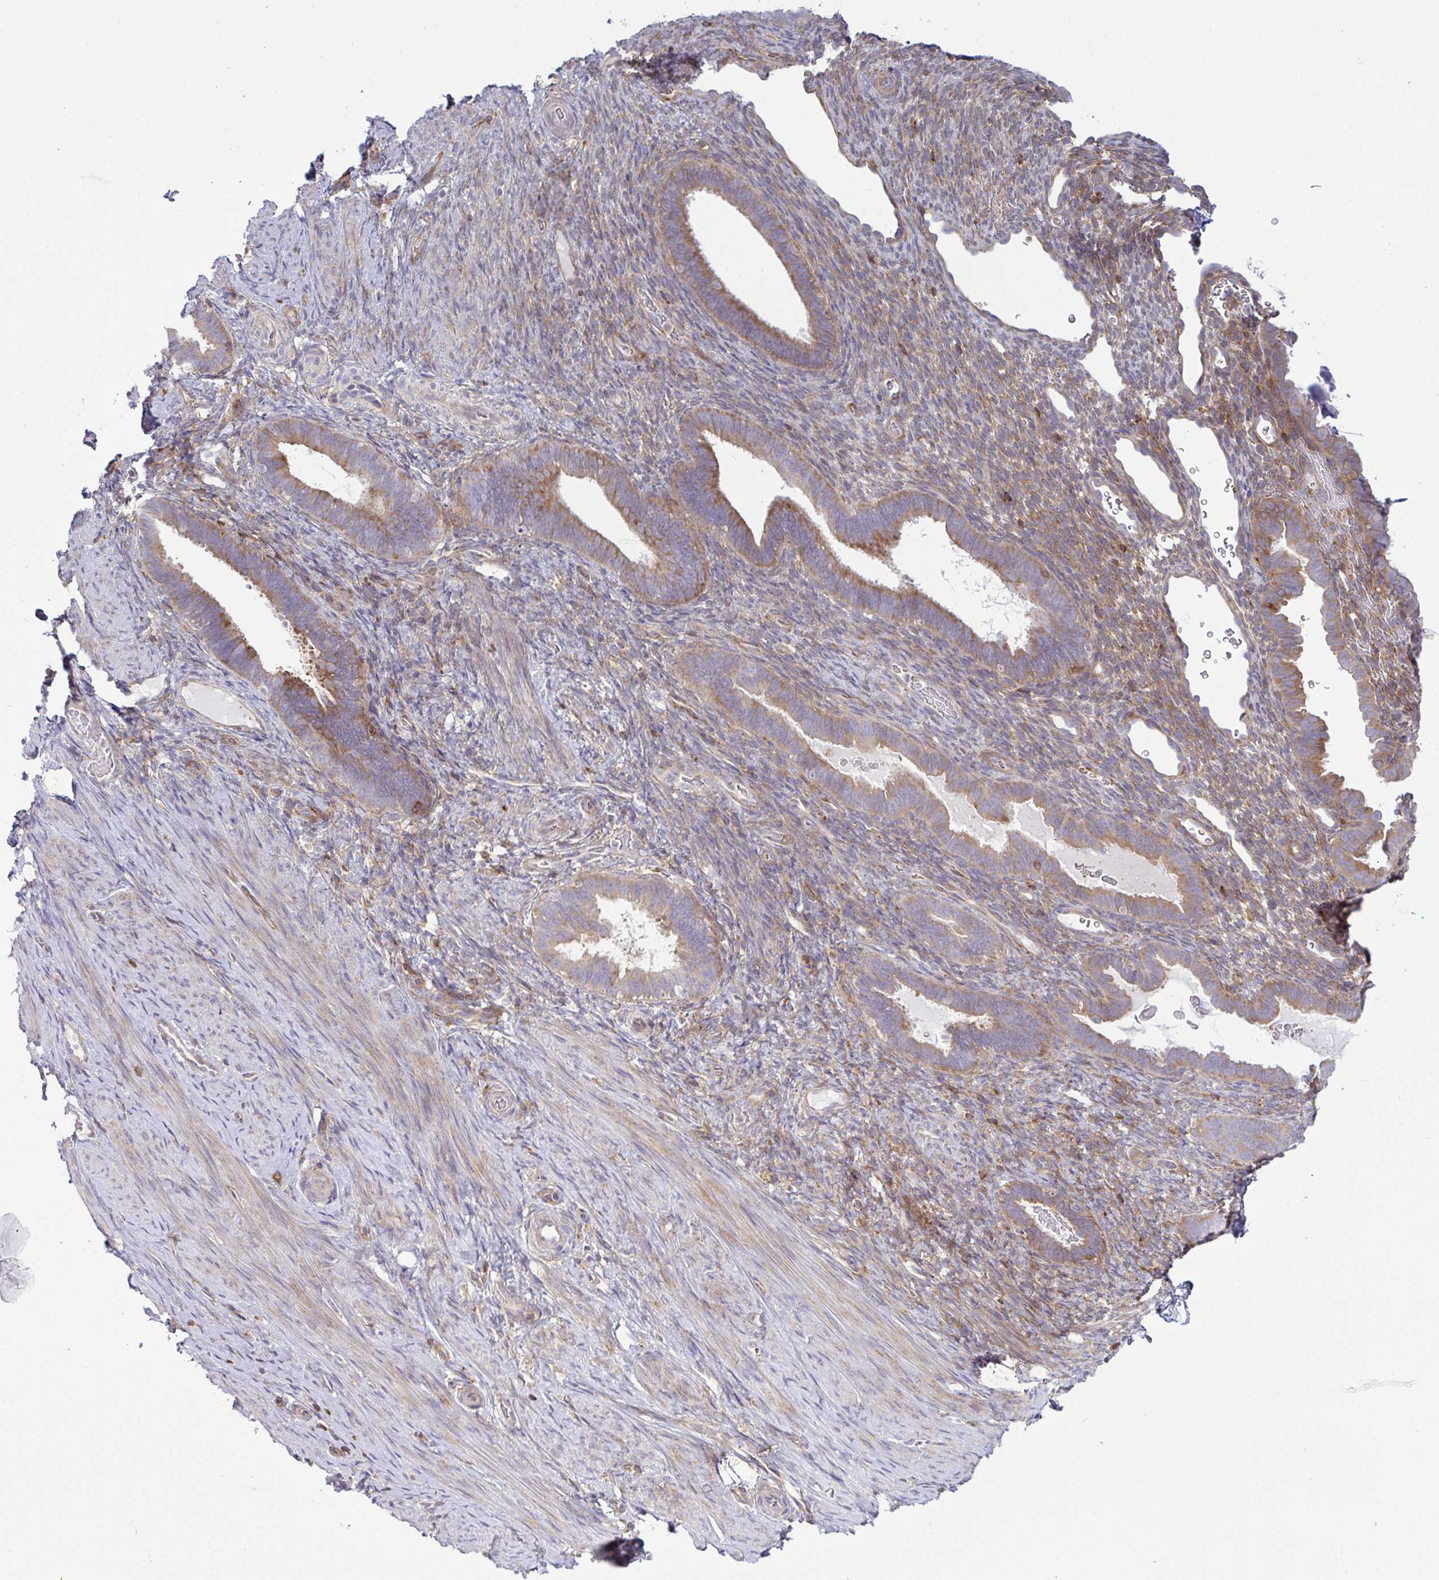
{"staining": {"intensity": "moderate", "quantity": "25%-75%", "location": "cytoplasmic/membranous"}, "tissue": "endometrium", "cell_type": "Cells in endometrial stroma", "image_type": "normal", "snomed": [{"axis": "morphology", "description": "Normal tissue, NOS"}, {"axis": "topography", "description": "Endometrium"}], "caption": "Immunohistochemical staining of unremarkable endometrium exhibits 25%-75% levels of moderate cytoplasmic/membranous protein positivity in about 25%-75% of cells in endometrial stroma. (brown staining indicates protein expression, while blue staining denotes nuclei).", "gene": "TSC22D3", "patient": {"sex": "female", "age": 34}}